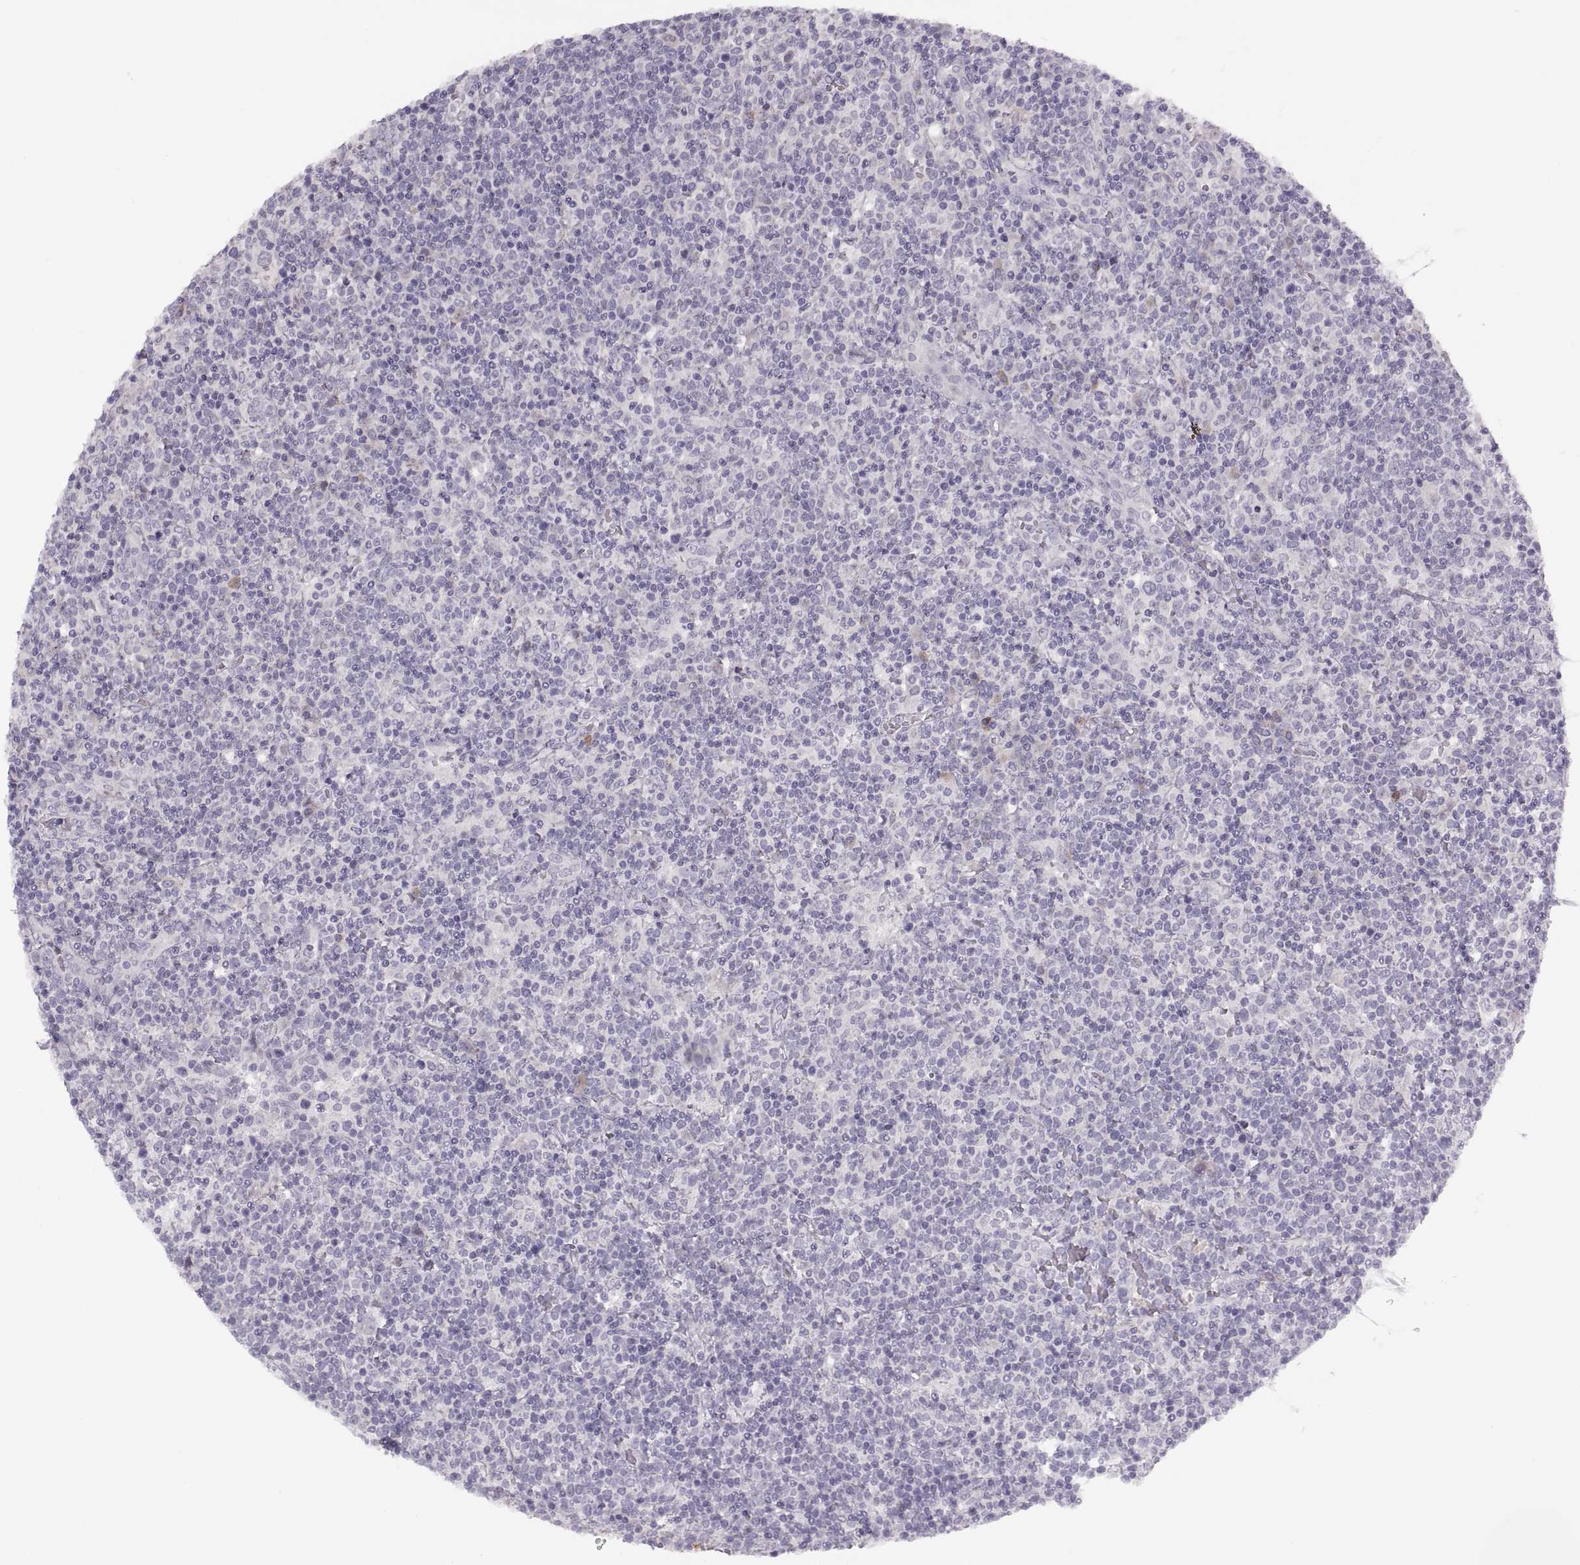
{"staining": {"intensity": "negative", "quantity": "none", "location": "none"}, "tissue": "lymphoma", "cell_type": "Tumor cells", "image_type": "cancer", "snomed": [{"axis": "morphology", "description": "Malignant lymphoma, non-Hodgkin's type, High grade"}, {"axis": "topography", "description": "Lymph node"}], "caption": "DAB (3,3'-diaminobenzidine) immunohistochemical staining of human malignant lymphoma, non-Hodgkin's type (high-grade) shows no significant staining in tumor cells.", "gene": "H2AP", "patient": {"sex": "male", "age": 61}}